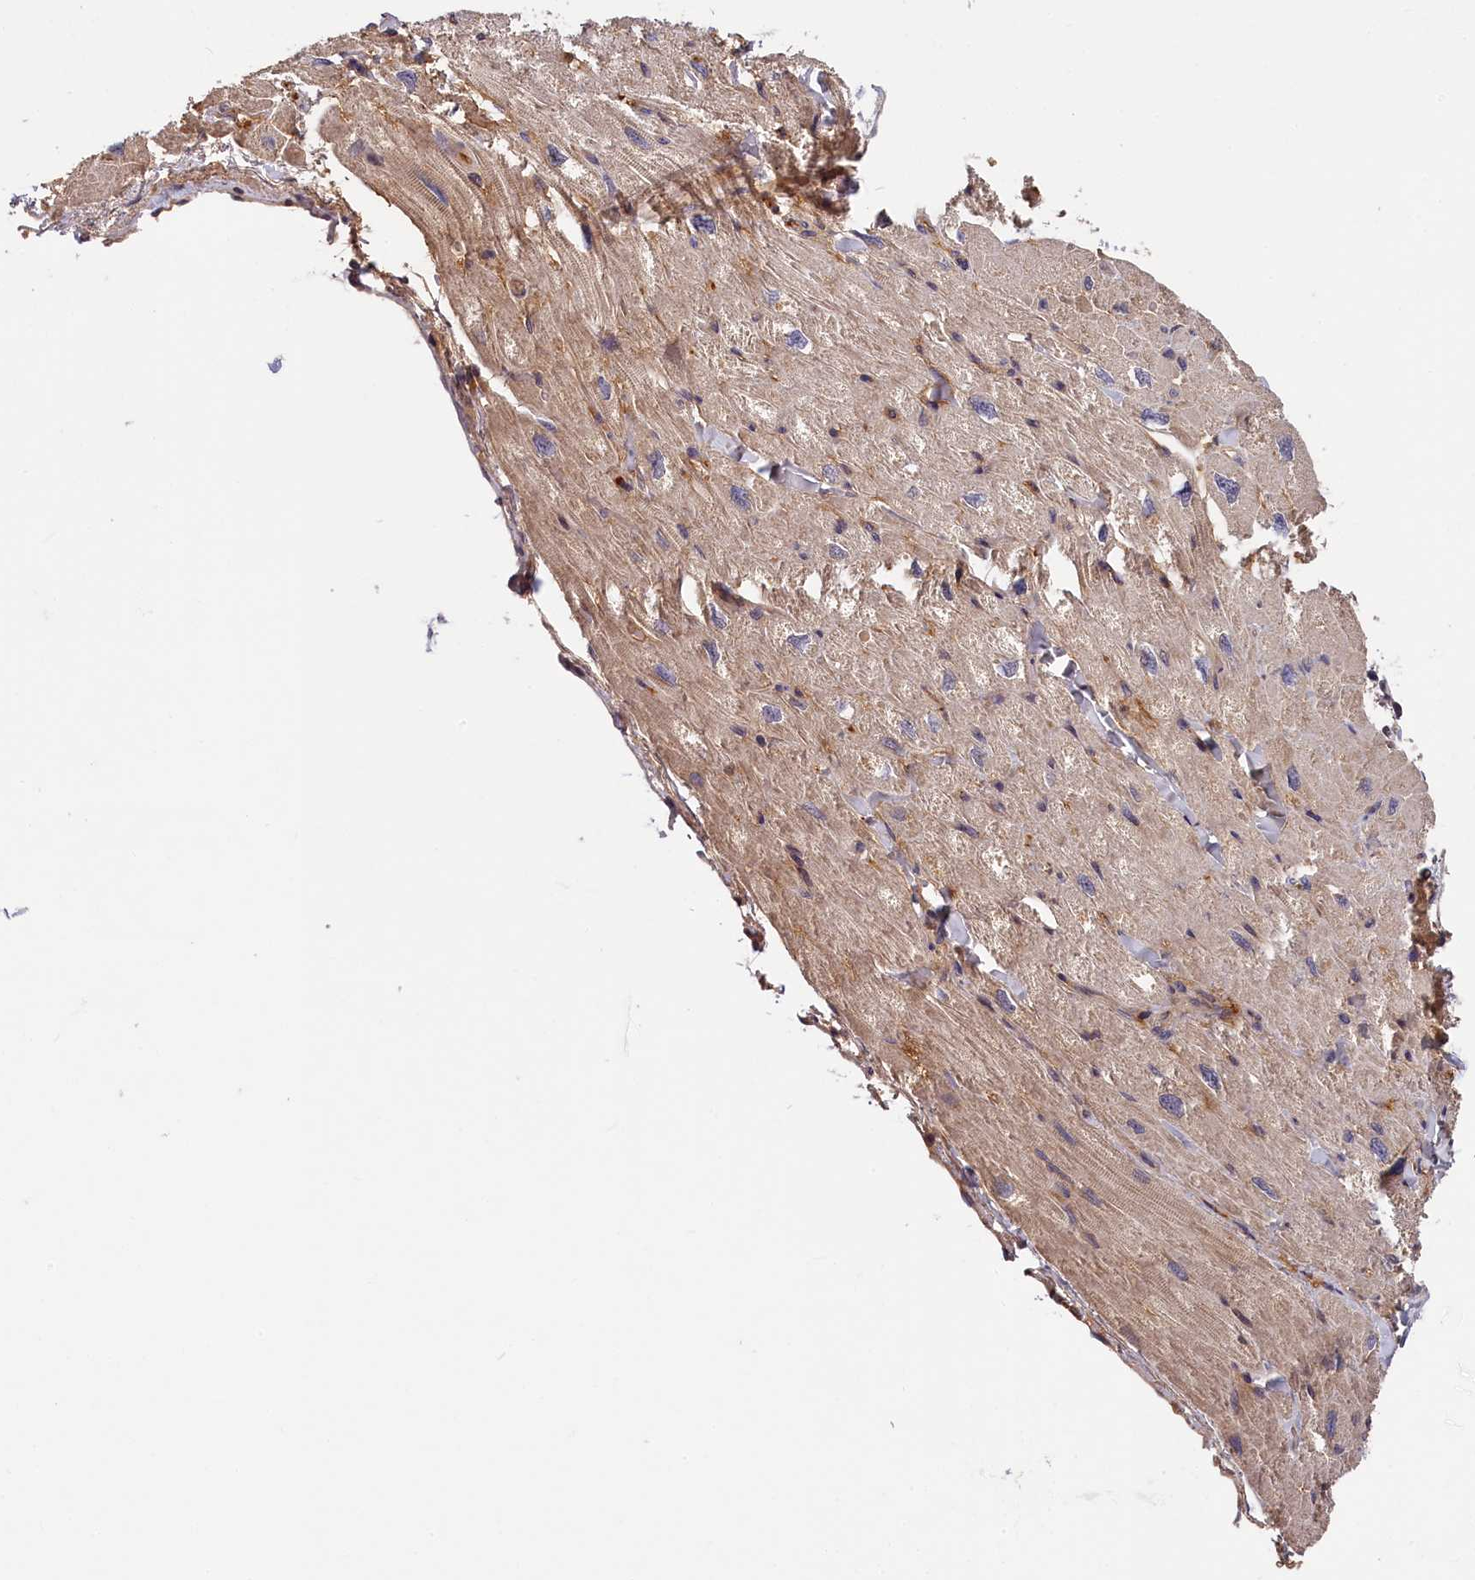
{"staining": {"intensity": "moderate", "quantity": "25%-75%", "location": "cytoplasmic/membranous"}, "tissue": "heart muscle", "cell_type": "Cardiomyocytes", "image_type": "normal", "snomed": [{"axis": "morphology", "description": "Normal tissue, NOS"}, {"axis": "topography", "description": "Heart"}], "caption": "Immunohistochemistry staining of unremarkable heart muscle, which shows medium levels of moderate cytoplasmic/membranous positivity in about 25%-75% of cardiomyocytes indicating moderate cytoplasmic/membranous protein staining. The staining was performed using DAB (3,3'-diaminobenzidine) (brown) for protein detection and nuclei were counterstained in hematoxylin (blue).", "gene": "ITIH1", "patient": {"sex": "male", "age": 65}}